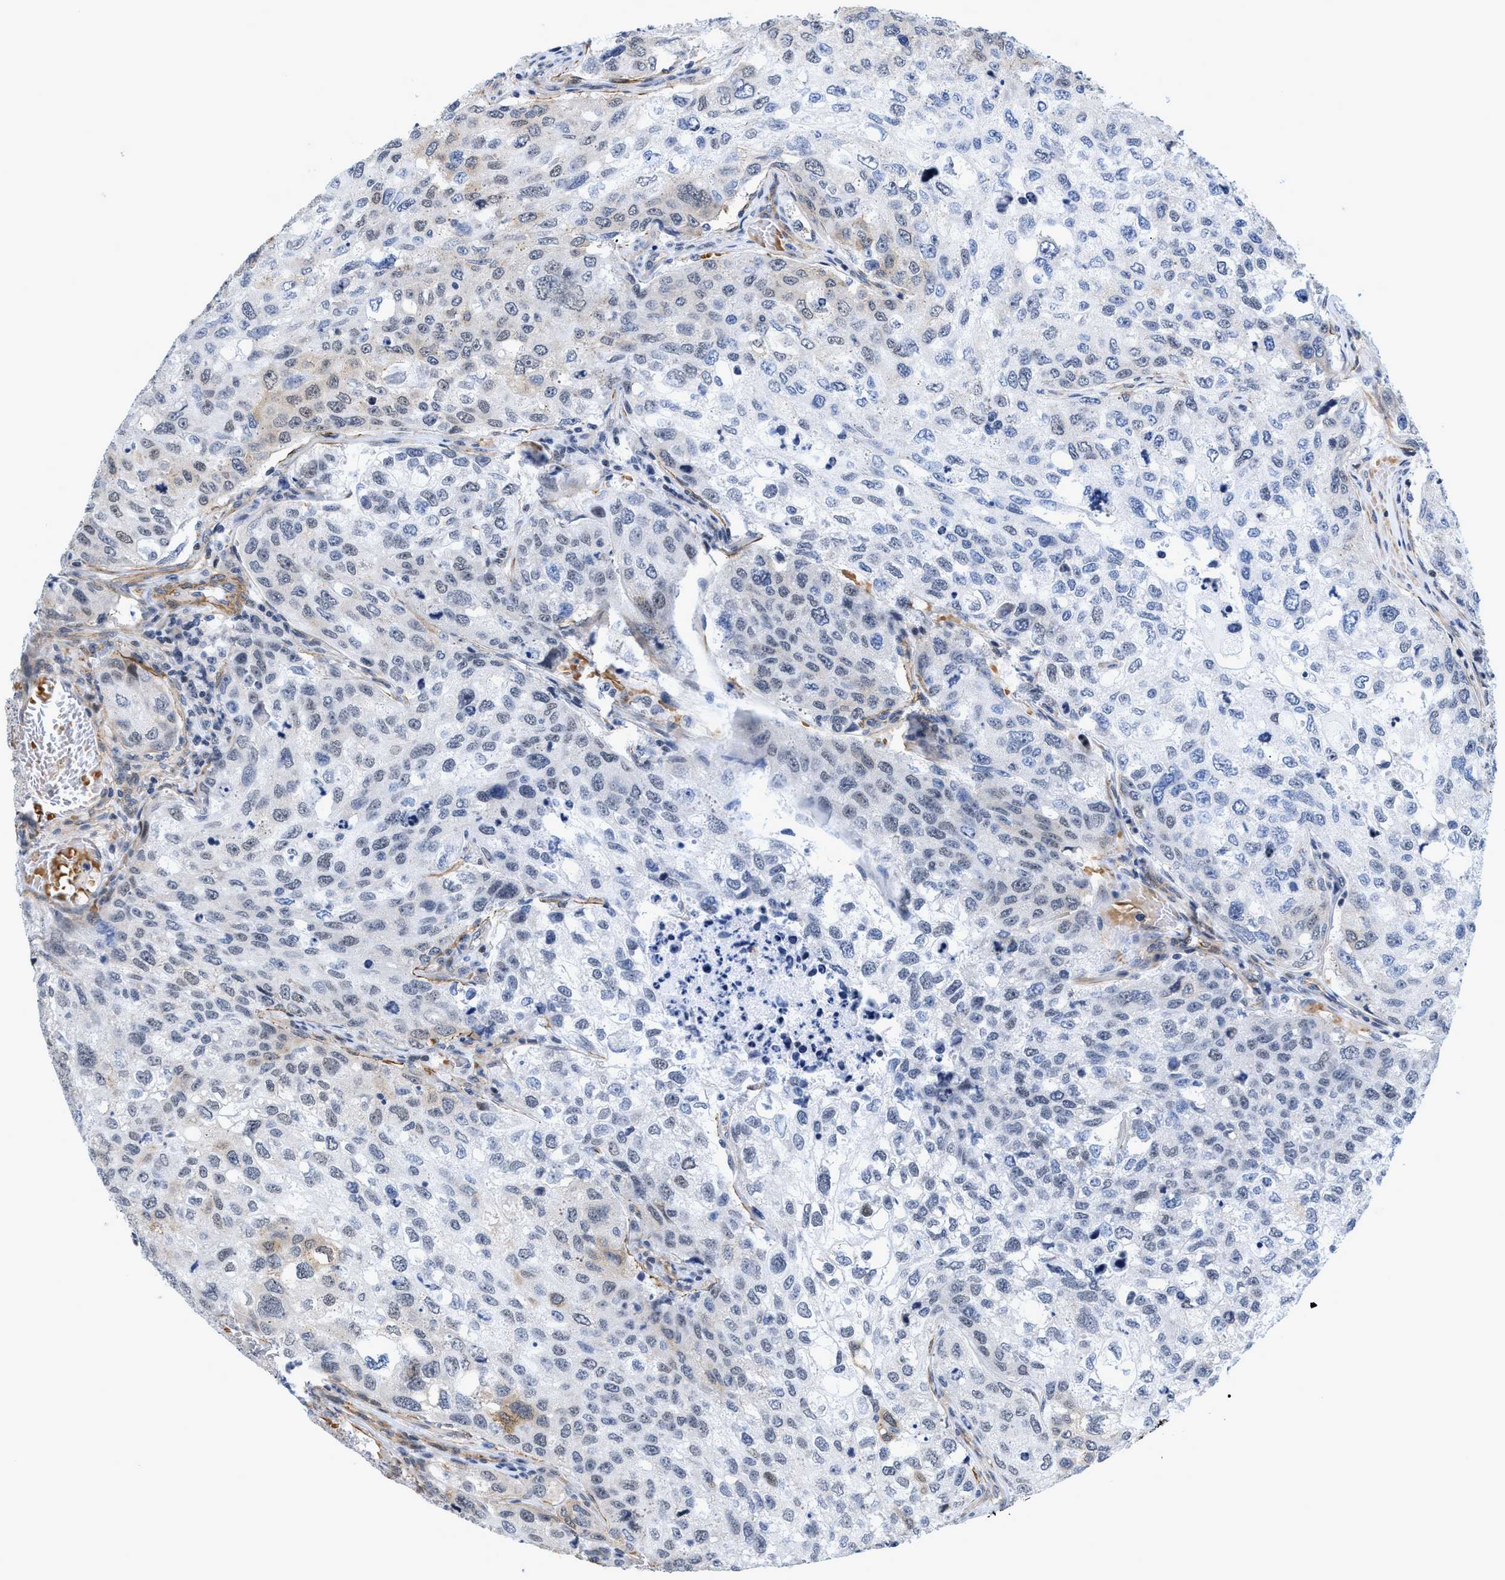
{"staining": {"intensity": "negative", "quantity": "none", "location": "none"}, "tissue": "urothelial cancer", "cell_type": "Tumor cells", "image_type": "cancer", "snomed": [{"axis": "morphology", "description": "Urothelial carcinoma, High grade"}, {"axis": "topography", "description": "Lymph node"}, {"axis": "topography", "description": "Urinary bladder"}], "caption": "This is a photomicrograph of immunohistochemistry (IHC) staining of high-grade urothelial carcinoma, which shows no staining in tumor cells. (Stains: DAB IHC with hematoxylin counter stain, Microscopy: brightfield microscopy at high magnification).", "gene": "GPRASP2", "patient": {"sex": "male", "age": 51}}